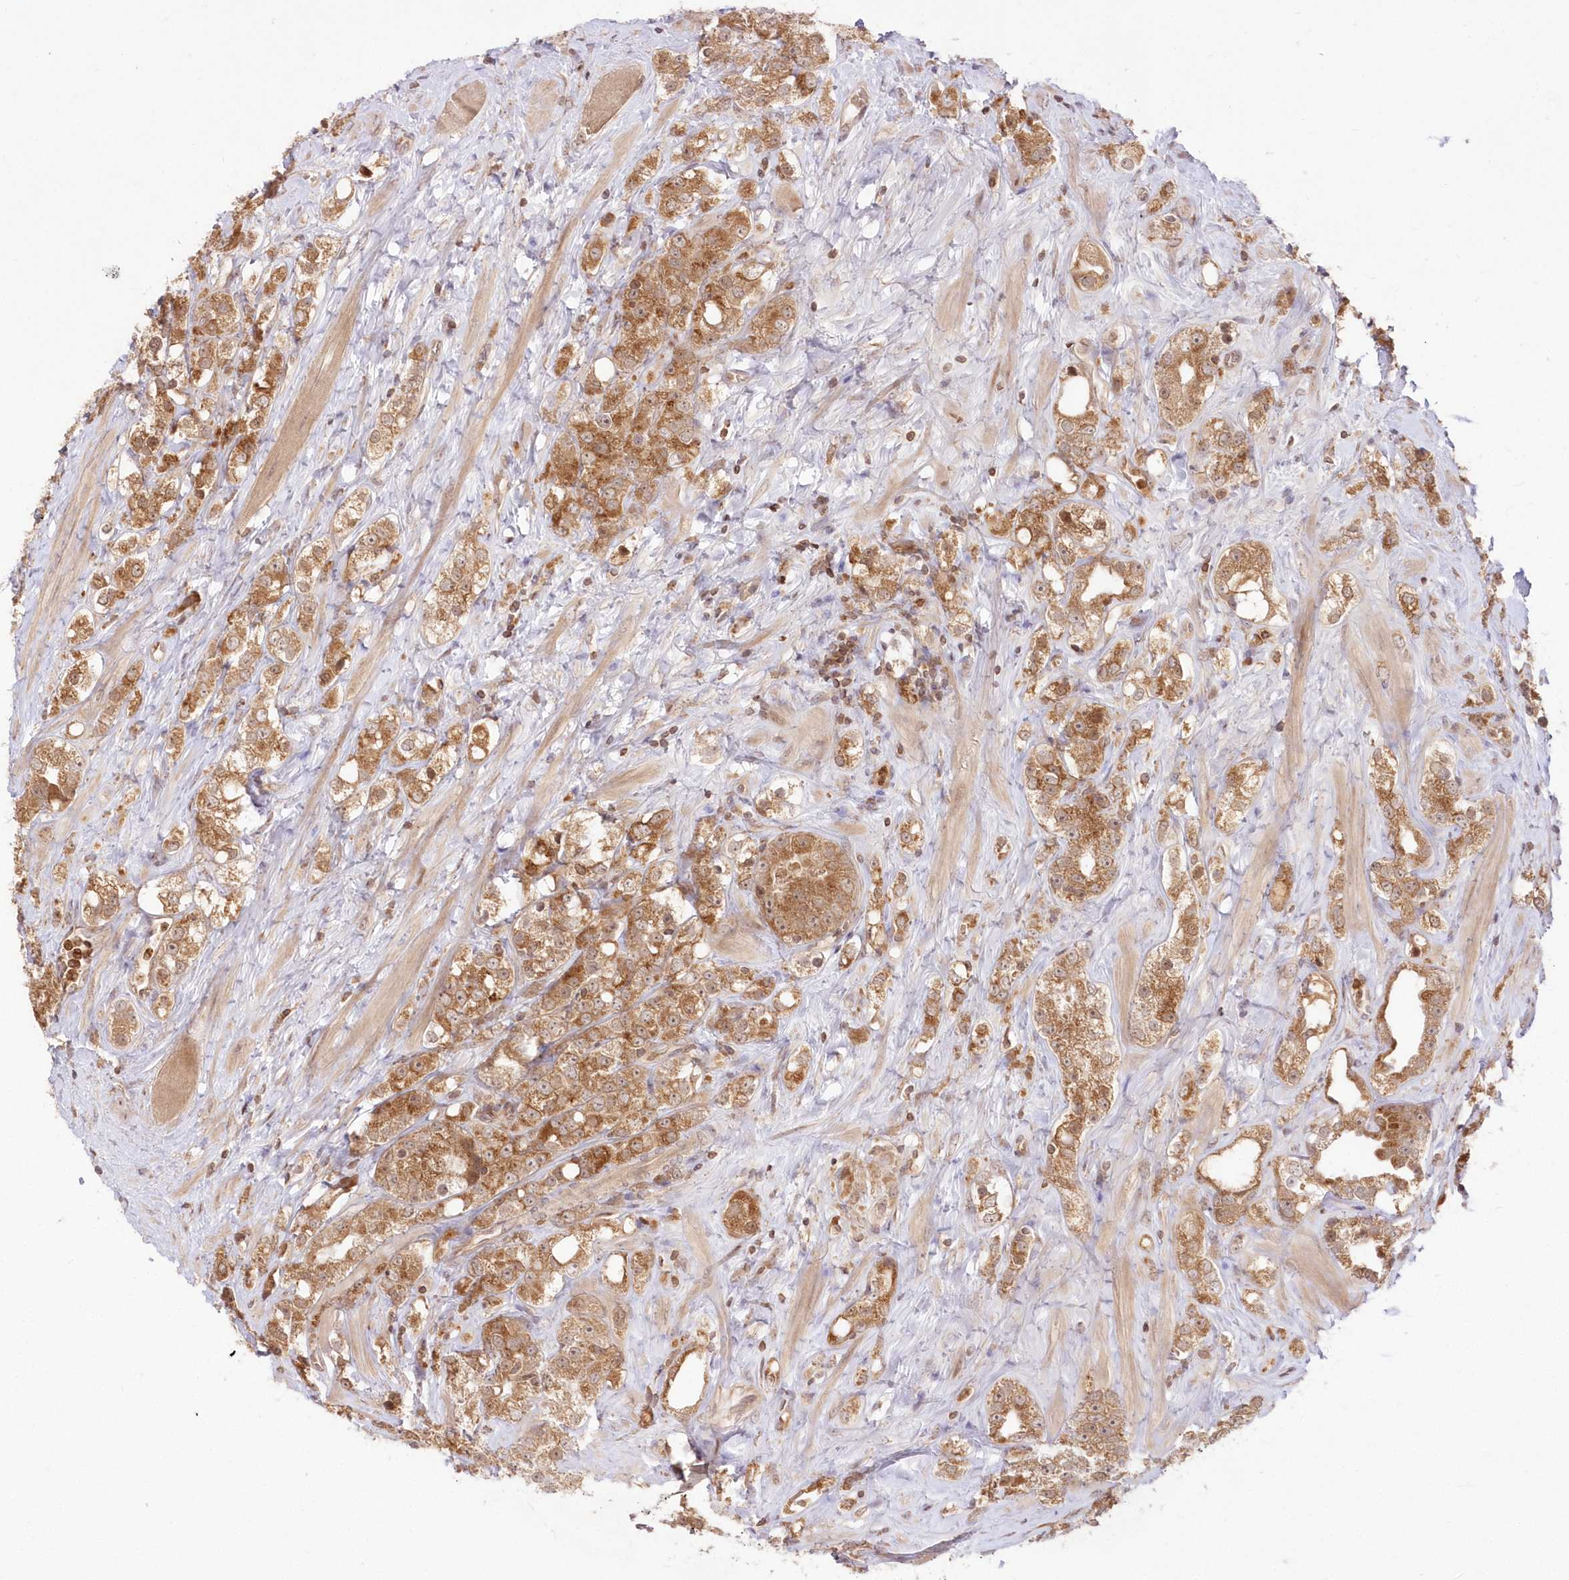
{"staining": {"intensity": "moderate", "quantity": ">75%", "location": "cytoplasmic/membranous"}, "tissue": "prostate cancer", "cell_type": "Tumor cells", "image_type": "cancer", "snomed": [{"axis": "morphology", "description": "Adenocarcinoma, NOS"}, {"axis": "topography", "description": "Prostate"}], "caption": "Protein staining reveals moderate cytoplasmic/membranous staining in approximately >75% of tumor cells in prostate cancer (adenocarcinoma).", "gene": "MTMR3", "patient": {"sex": "male", "age": 79}}